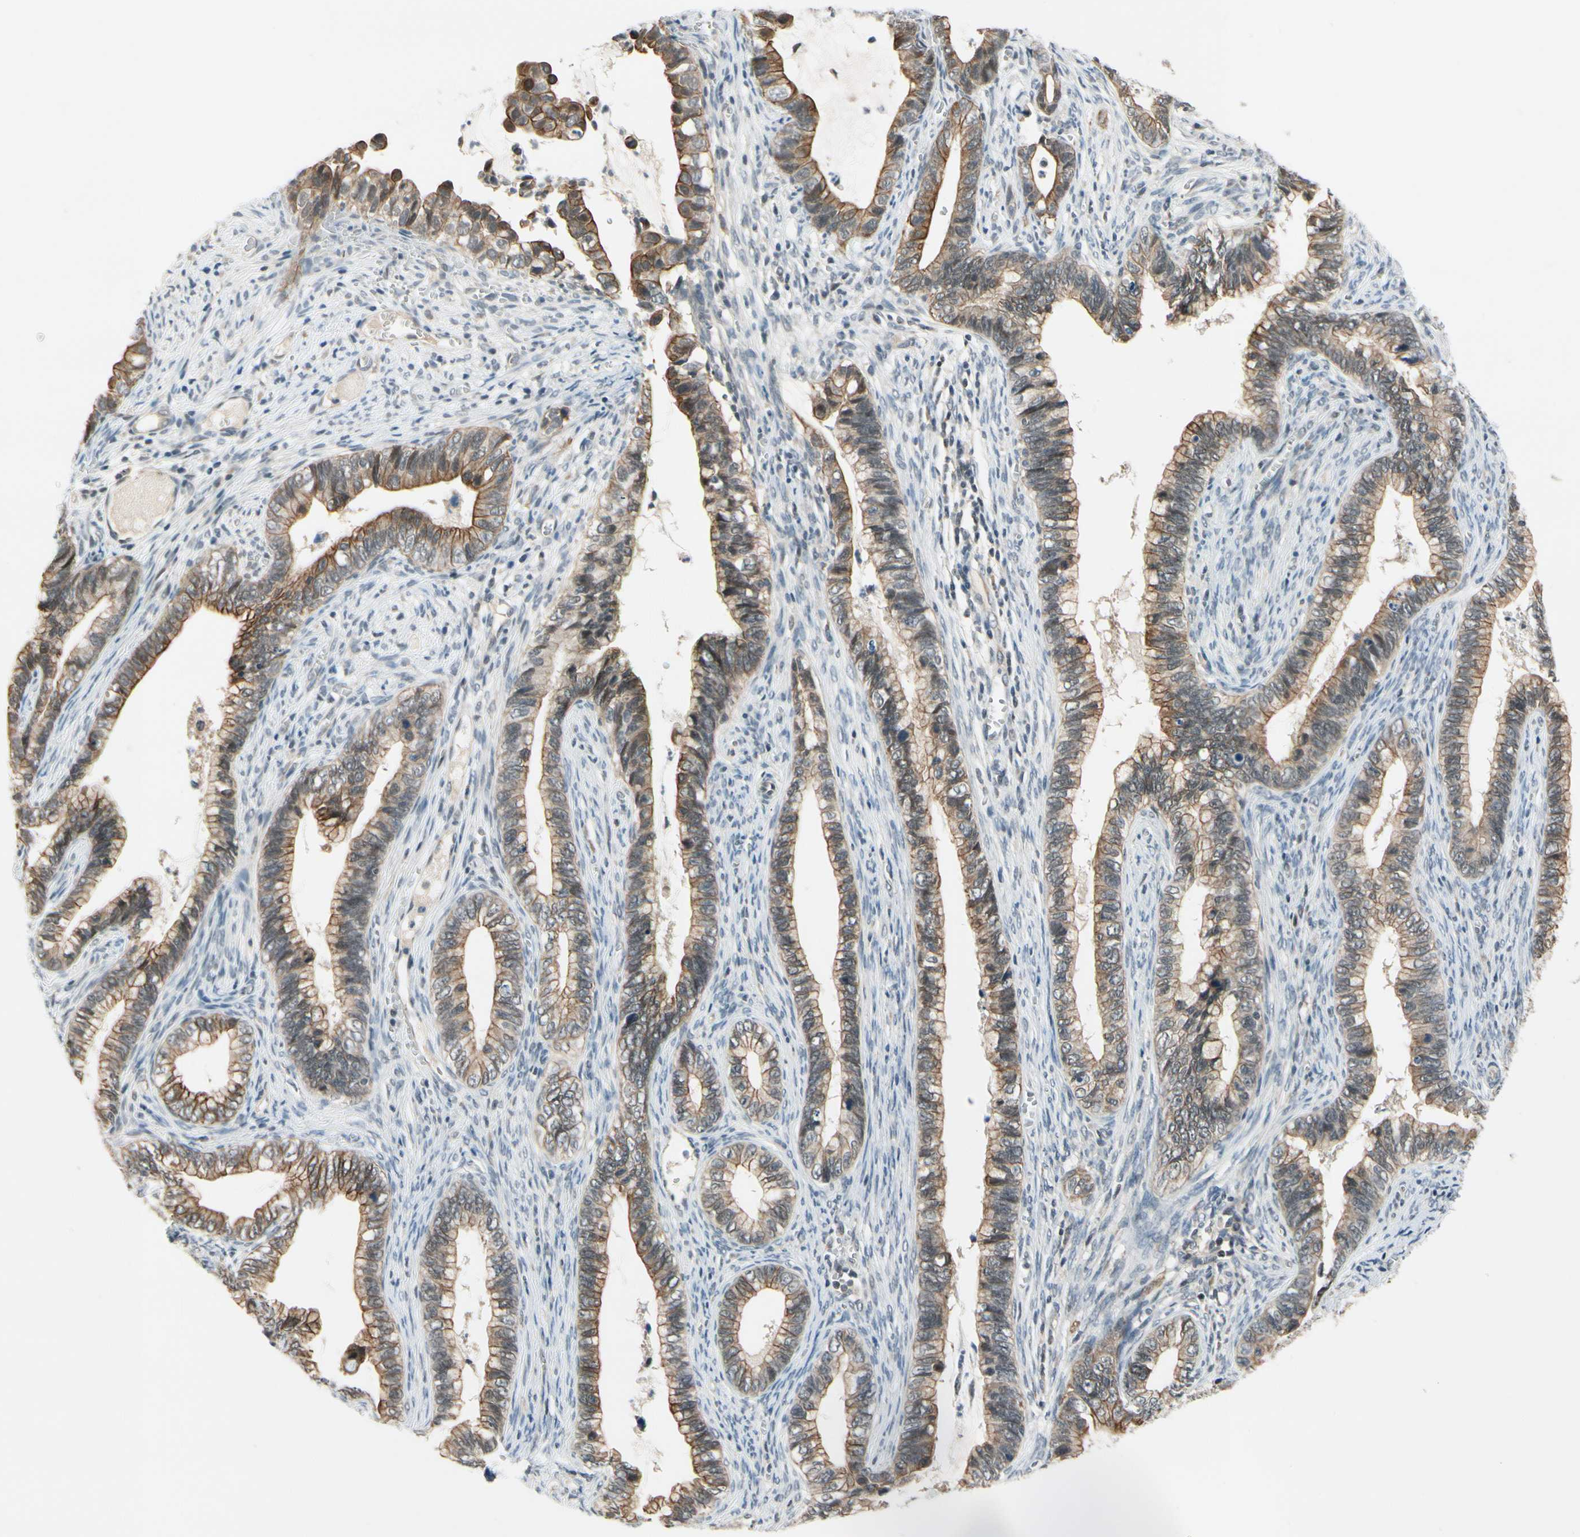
{"staining": {"intensity": "strong", "quantity": ">75%", "location": "cytoplasmic/membranous"}, "tissue": "cervical cancer", "cell_type": "Tumor cells", "image_type": "cancer", "snomed": [{"axis": "morphology", "description": "Adenocarcinoma, NOS"}, {"axis": "topography", "description": "Cervix"}], "caption": "DAB immunohistochemical staining of human cervical adenocarcinoma shows strong cytoplasmic/membranous protein staining in about >75% of tumor cells. The staining is performed using DAB brown chromogen to label protein expression. The nuclei are counter-stained blue using hematoxylin.", "gene": "TAF12", "patient": {"sex": "female", "age": 44}}